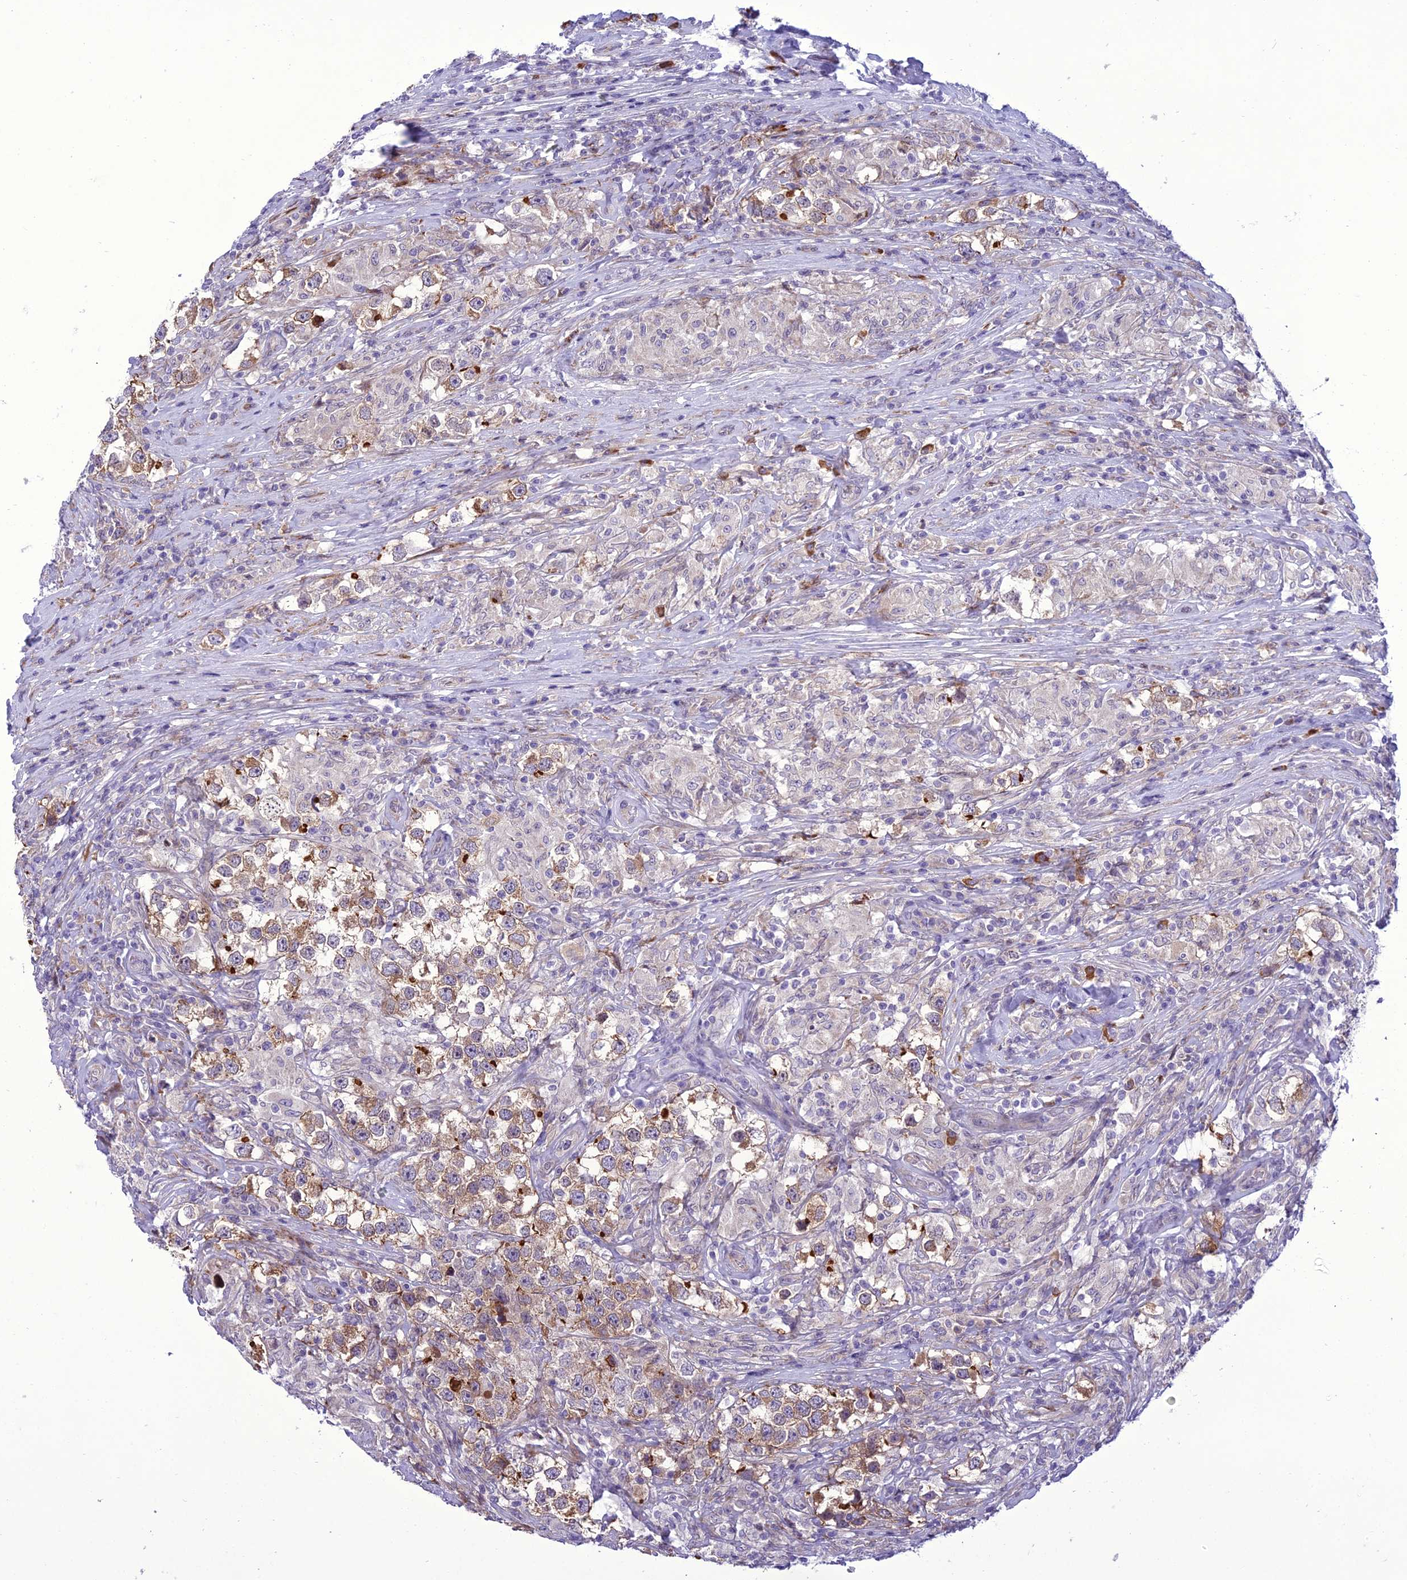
{"staining": {"intensity": "moderate", "quantity": "25%-75%", "location": "cytoplasmic/membranous"}, "tissue": "testis cancer", "cell_type": "Tumor cells", "image_type": "cancer", "snomed": [{"axis": "morphology", "description": "Seminoma, NOS"}, {"axis": "topography", "description": "Testis"}], "caption": "Seminoma (testis) stained for a protein shows moderate cytoplasmic/membranous positivity in tumor cells.", "gene": "NEURL2", "patient": {"sex": "male", "age": 46}}